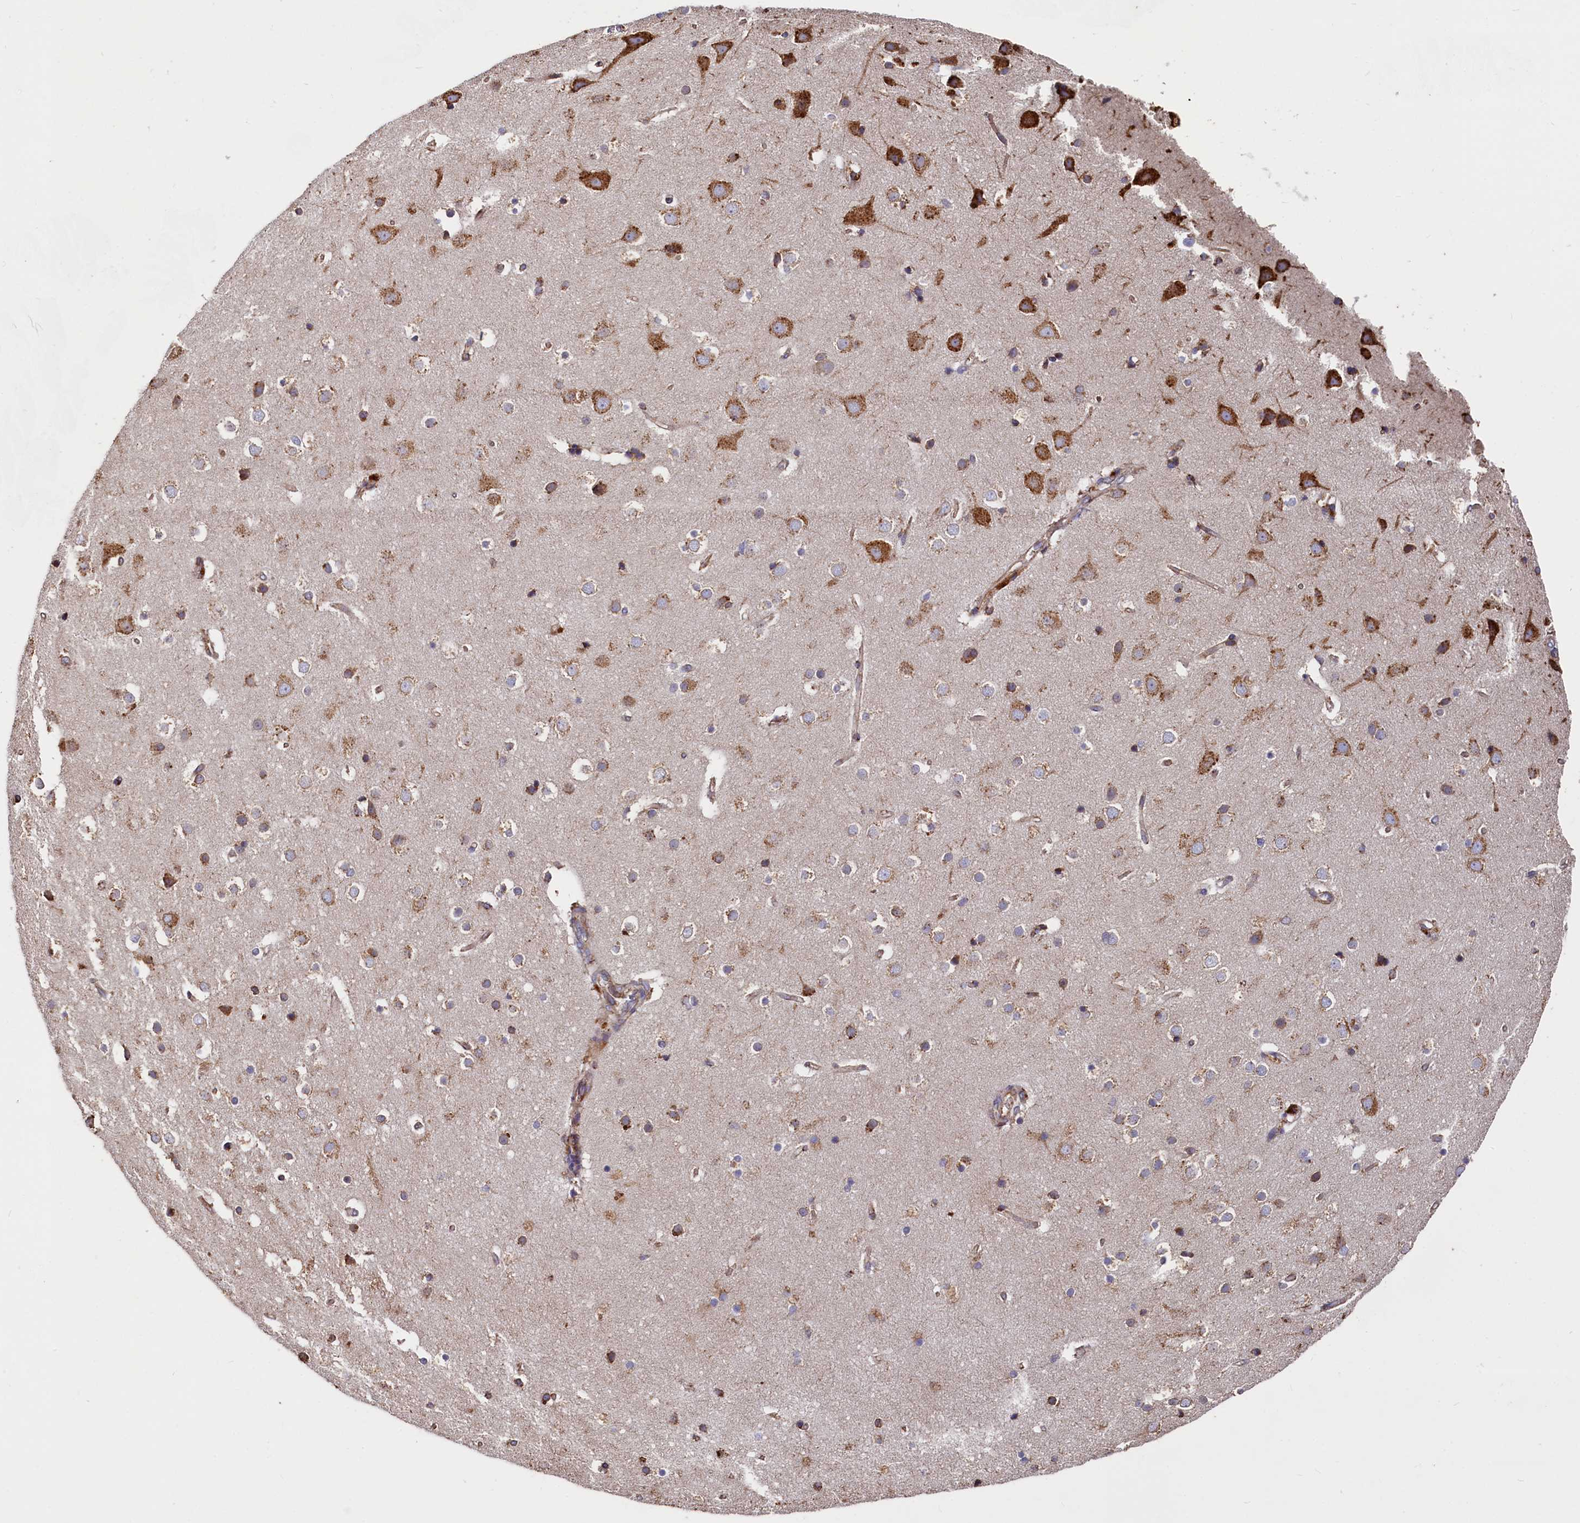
{"staining": {"intensity": "moderate", "quantity": "25%-75%", "location": "cytoplasmic/membranous"}, "tissue": "cerebral cortex", "cell_type": "Endothelial cells", "image_type": "normal", "snomed": [{"axis": "morphology", "description": "Normal tissue, NOS"}, {"axis": "topography", "description": "Cerebral cortex"}], "caption": "An image of cerebral cortex stained for a protein reveals moderate cytoplasmic/membranous brown staining in endothelial cells.", "gene": "NEURL1B", "patient": {"sex": "male", "age": 54}}